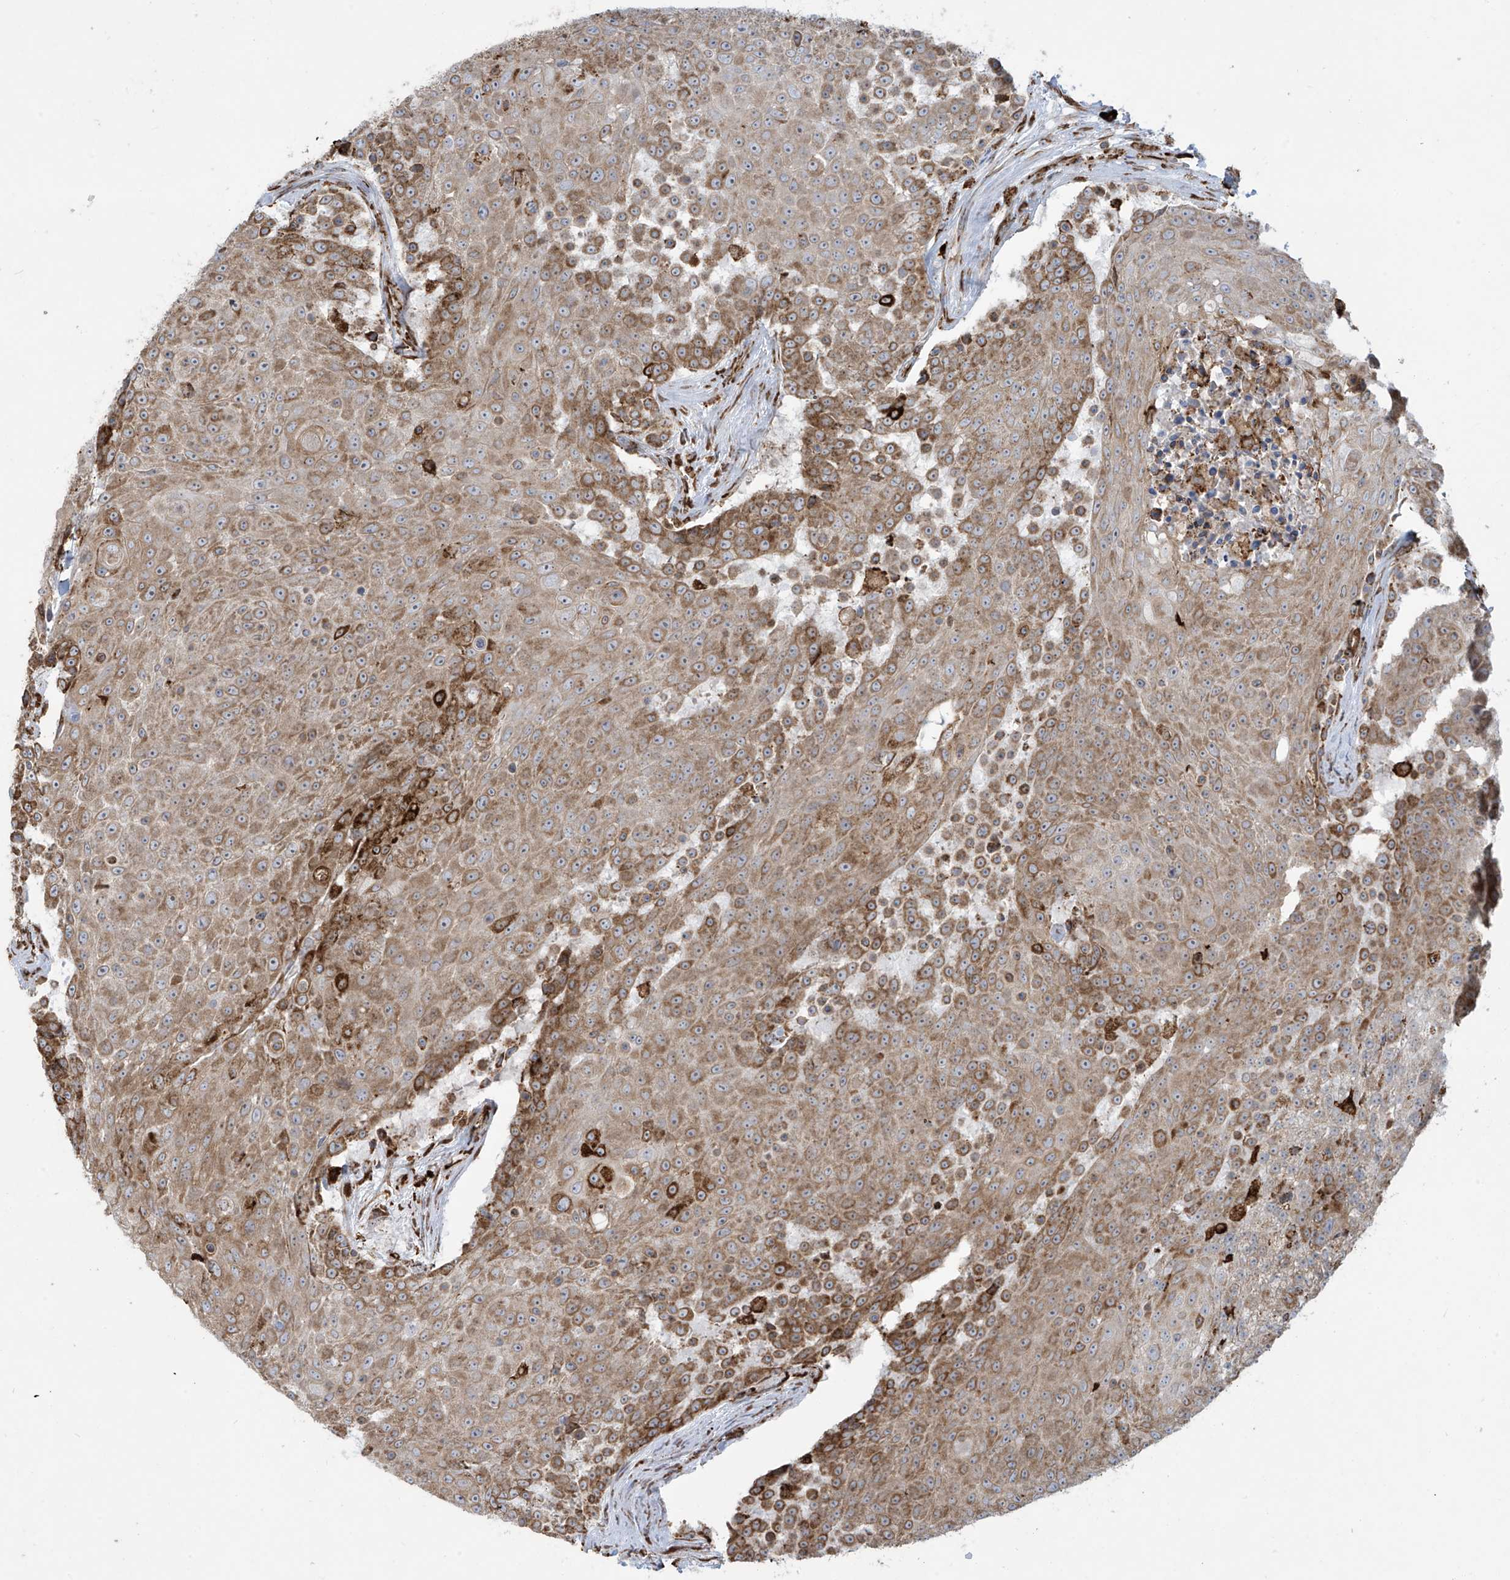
{"staining": {"intensity": "moderate", "quantity": ">75%", "location": "cytoplasmic/membranous"}, "tissue": "urothelial cancer", "cell_type": "Tumor cells", "image_type": "cancer", "snomed": [{"axis": "morphology", "description": "Urothelial carcinoma, High grade"}, {"axis": "topography", "description": "Urinary bladder"}], "caption": "A brown stain highlights moderate cytoplasmic/membranous expression of a protein in urothelial carcinoma (high-grade) tumor cells. (DAB IHC, brown staining for protein, blue staining for nuclei).", "gene": "MX1", "patient": {"sex": "female", "age": 63}}